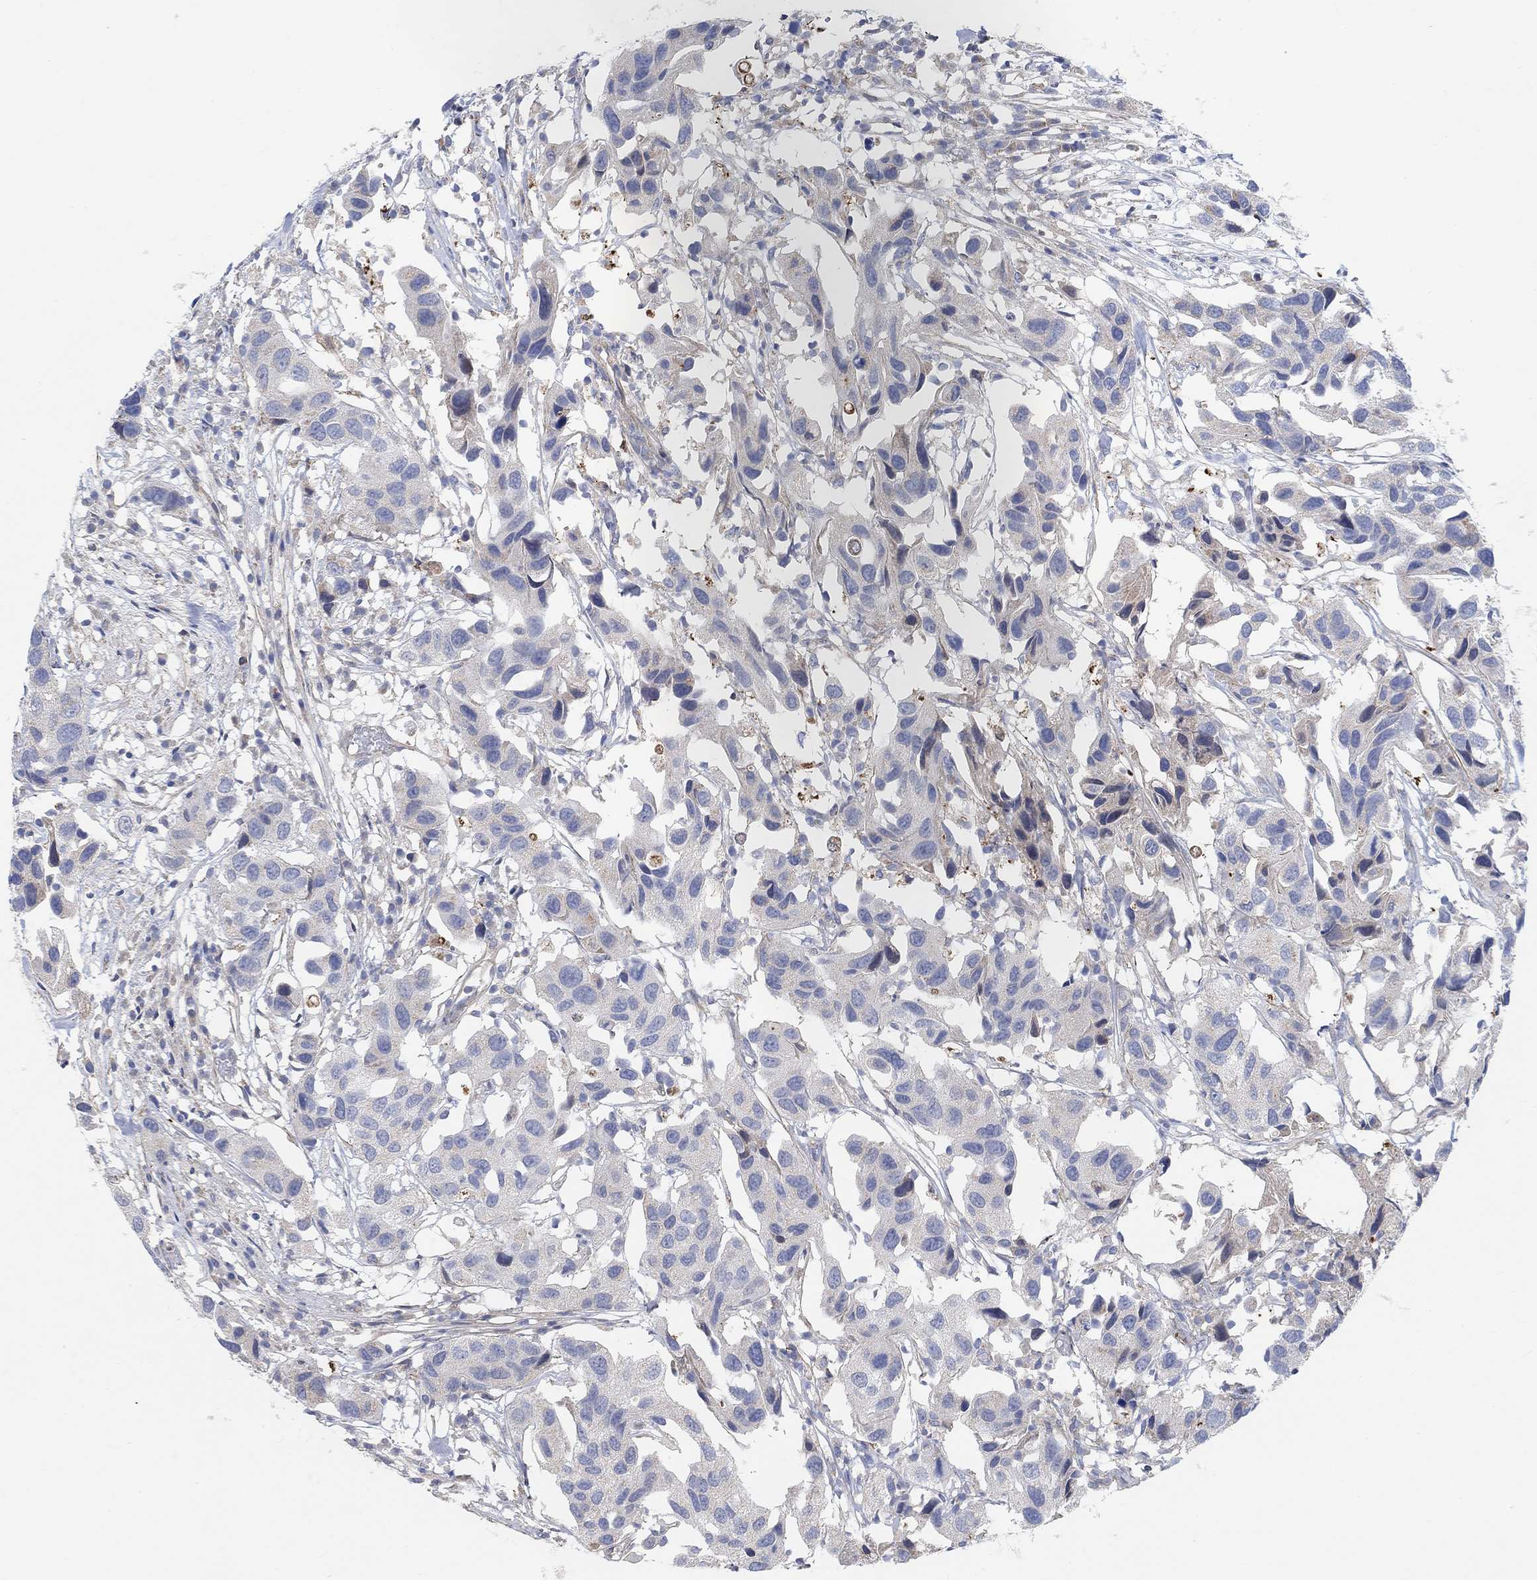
{"staining": {"intensity": "negative", "quantity": "none", "location": "none"}, "tissue": "urothelial cancer", "cell_type": "Tumor cells", "image_type": "cancer", "snomed": [{"axis": "morphology", "description": "Urothelial carcinoma, High grade"}, {"axis": "topography", "description": "Urinary bladder"}], "caption": "A histopathology image of human urothelial cancer is negative for staining in tumor cells.", "gene": "HCRTR1", "patient": {"sex": "male", "age": 79}}